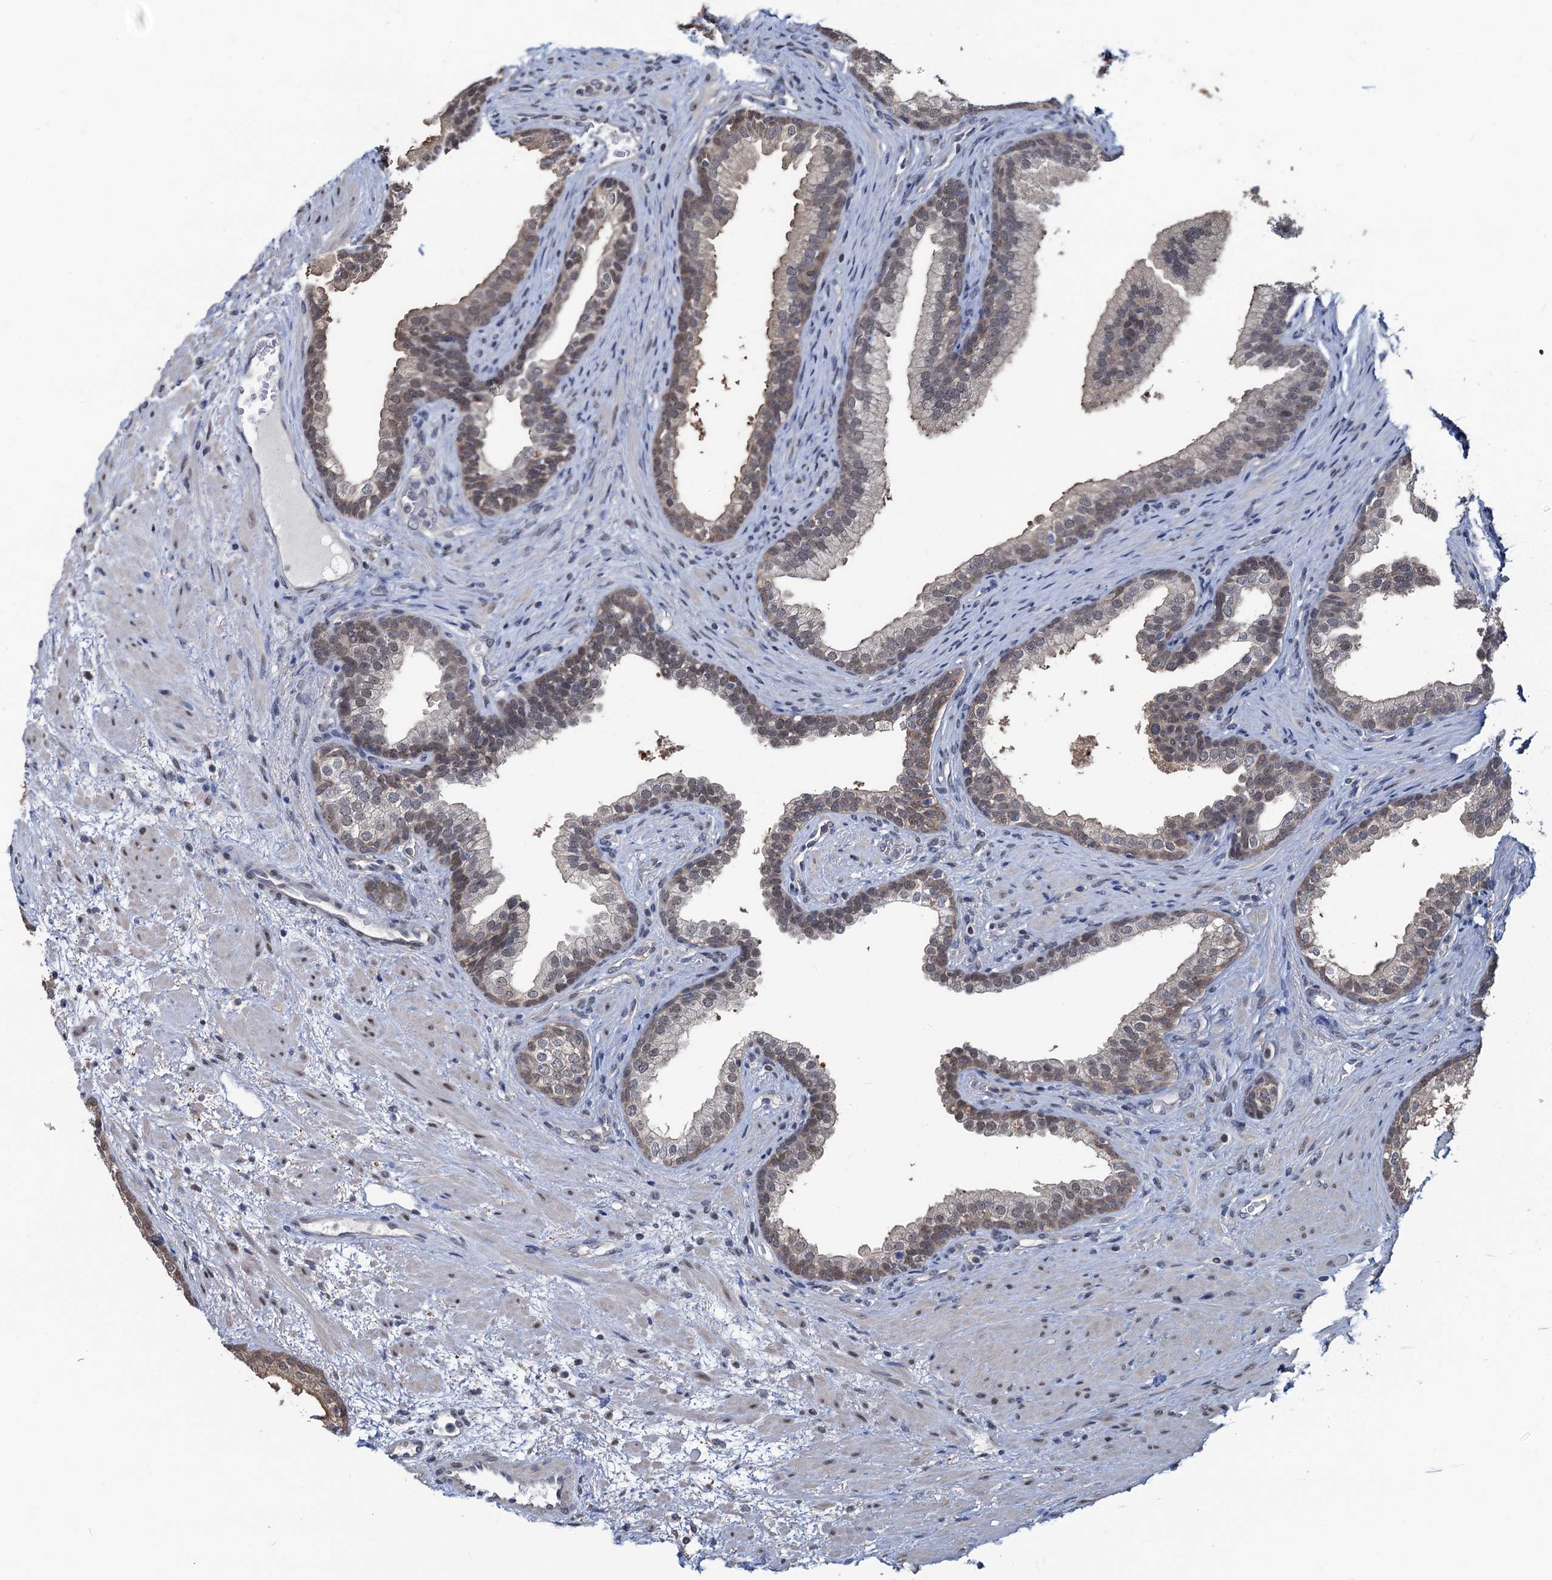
{"staining": {"intensity": "moderate", "quantity": "<25%", "location": "cytoplasmic/membranous"}, "tissue": "prostate", "cell_type": "Glandular cells", "image_type": "normal", "snomed": [{"axis": "morphology", "description": "Normal tissue, NOS"}, {"axis": "topography", "description": "Prostate"}], "caption": "Immunohistochemical staining of benign human prostate displays moderate cytoplasmic/membranous protein expression in about <25% of glandular cells. (DAB (3,3'-diaminobenzidine) = brown stain, brightfield microscopy at high magnification).", "gene": "RTKN2", "patient": {"sex": "male", "age": 76}}